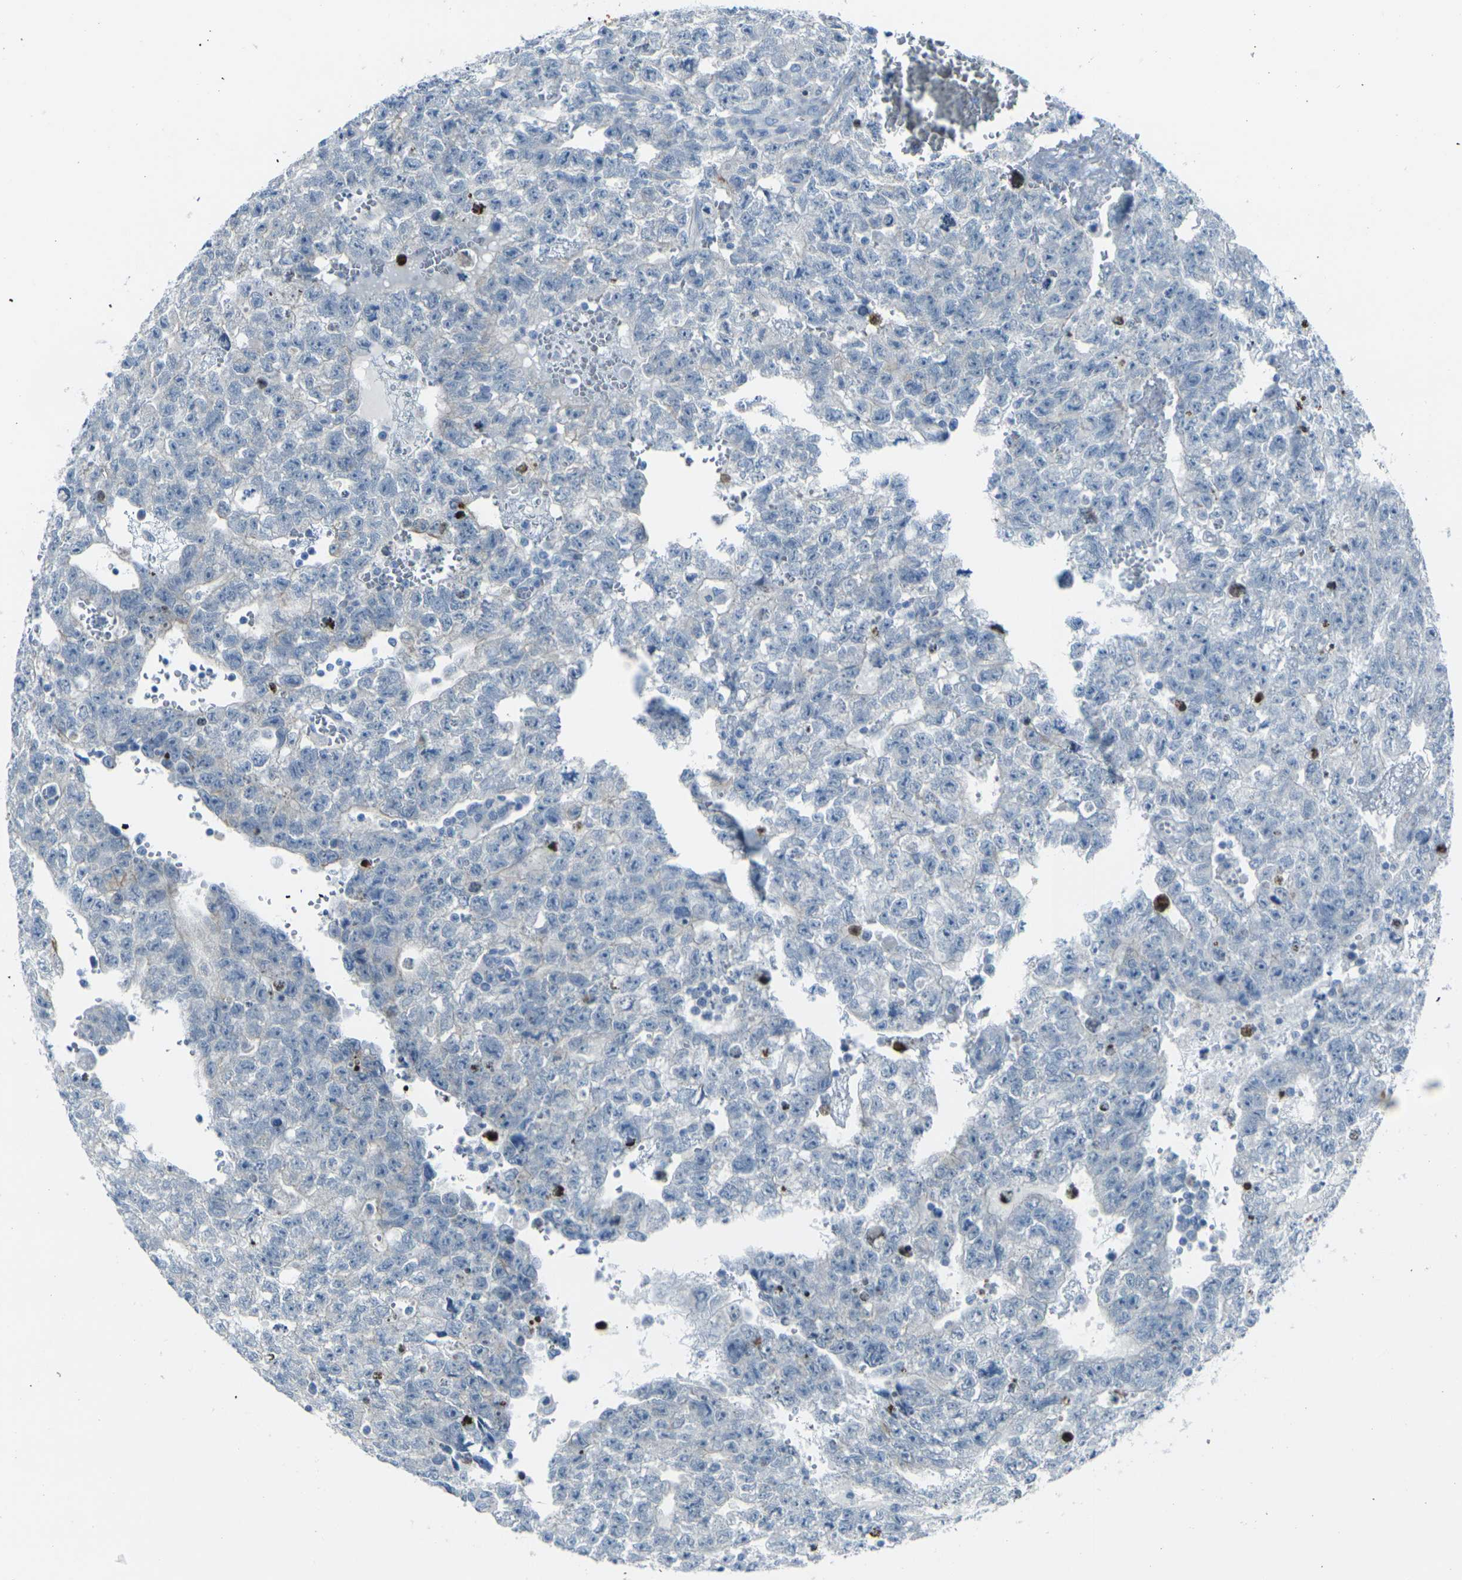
{"staining": {"intensity": "negative", "quantity": "none", "location": "none"}, "tissue": "testis cancer", "cell_type": "Tumor cells", "image_type": "cancer", "snomed": [{"axis": "morphology", "description": "Seminoma, NOS"}, {"axis": "morphology", "description": "Carcinoma, Embryonal, NOS"}, {"axis": "topography", "description": "Testis"}], "caption": "This is an immunohistochemistry photomicrograph of human testis cancer. There is no expression in tumor cells.", "gene": "ANKRD46", "patient": {"sex": "male", "age": 38}}